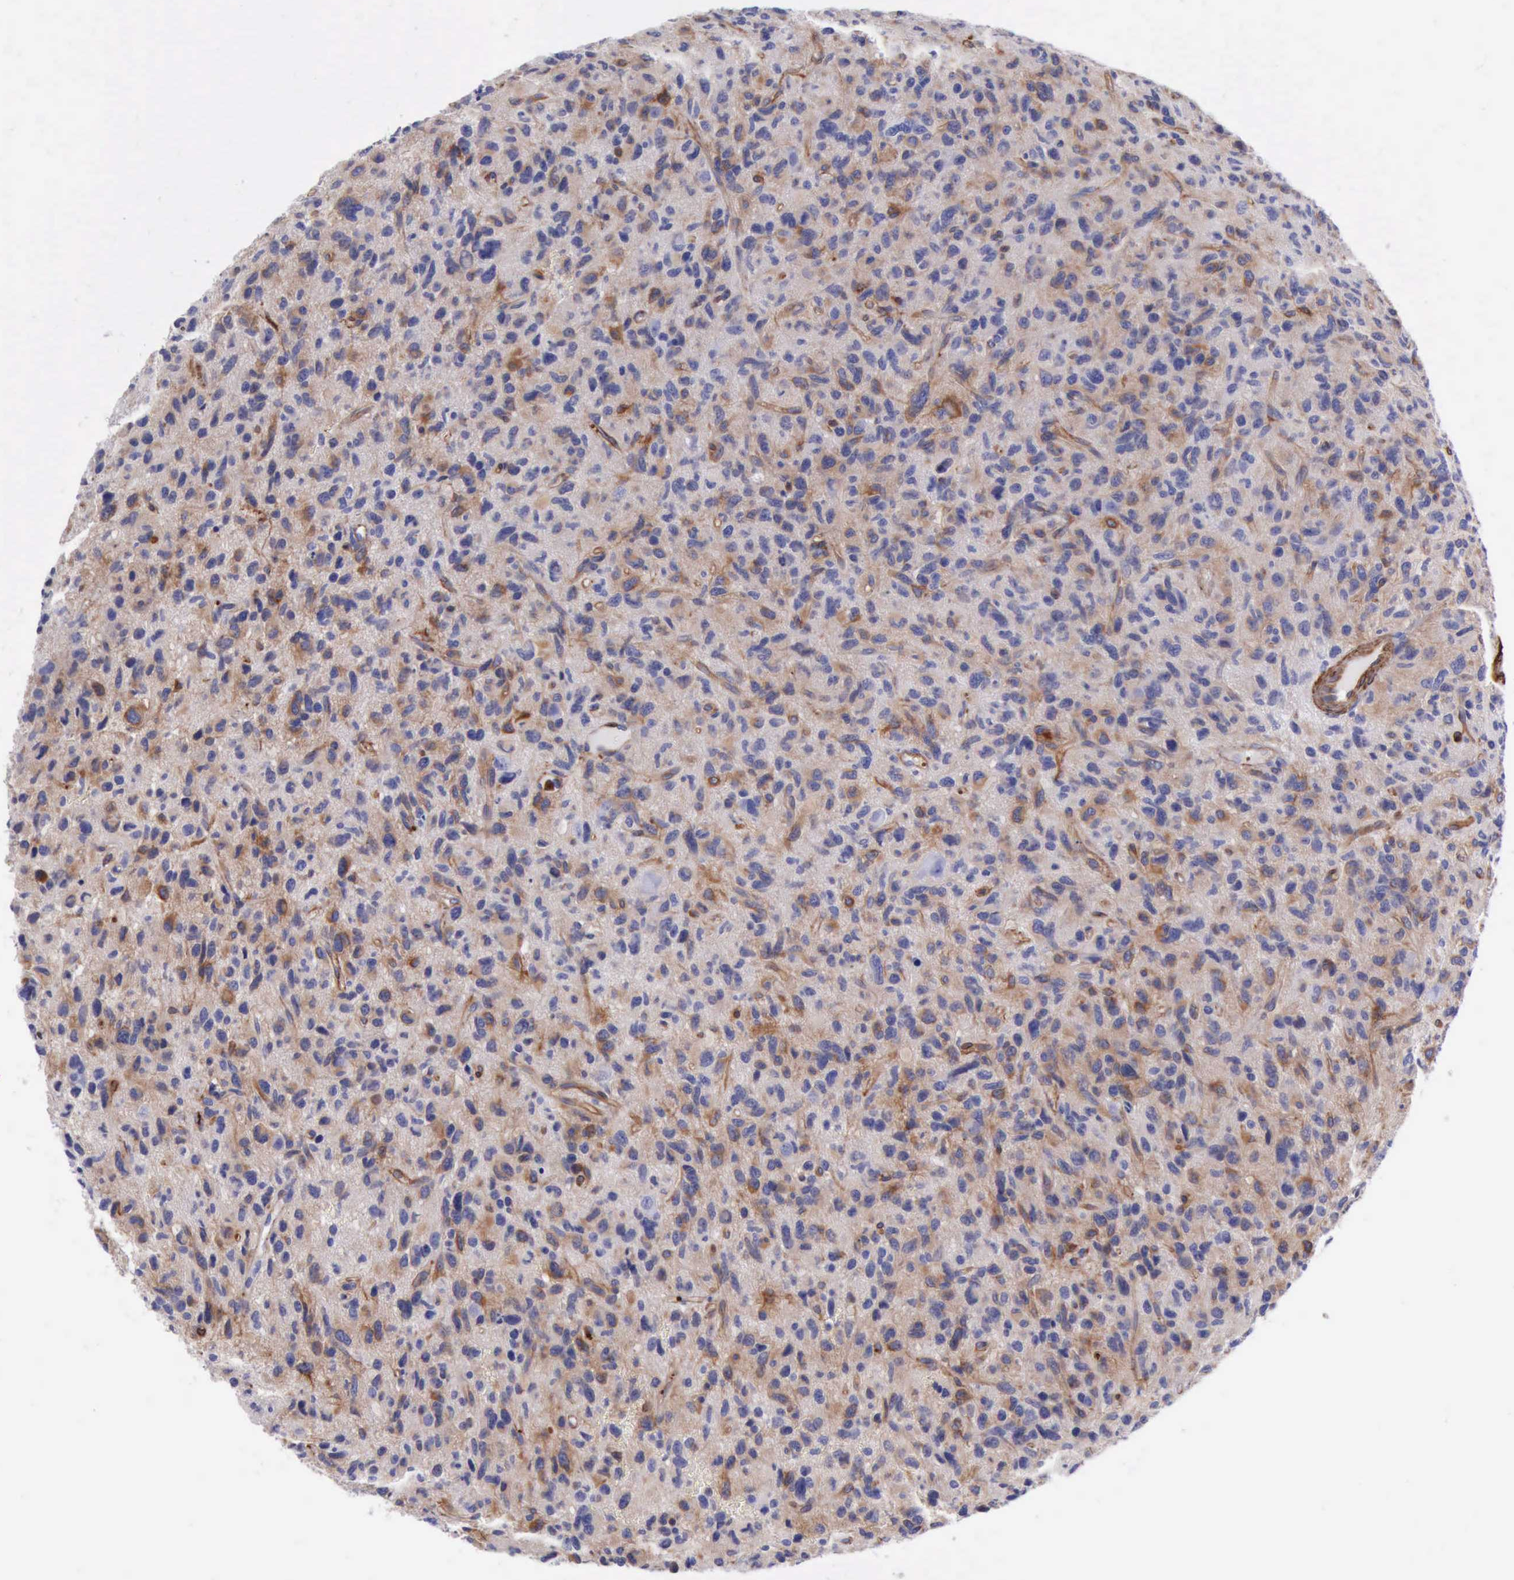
{"staining": {"intensity": "weak", "quantity": "25%-75%", "location": "cytoplasmic/membranous"}, "tissue": "glioma", "cell_type": "Tumor cells", "image_type": "cancer", "snomed": [{"axis": "morphology", "description": "Glioma, malignant, High grade"}, {"axis": "topography", "description": "Brain"}], "caption": "This micrograph displays immunohistochemistry staining of human glioma, with low weak cytoplasmic/membranous positivity in approximately 25%-75% of tumor cells.", "gene": "FLNA", "patient": {"sex": "female", "age": 60}}